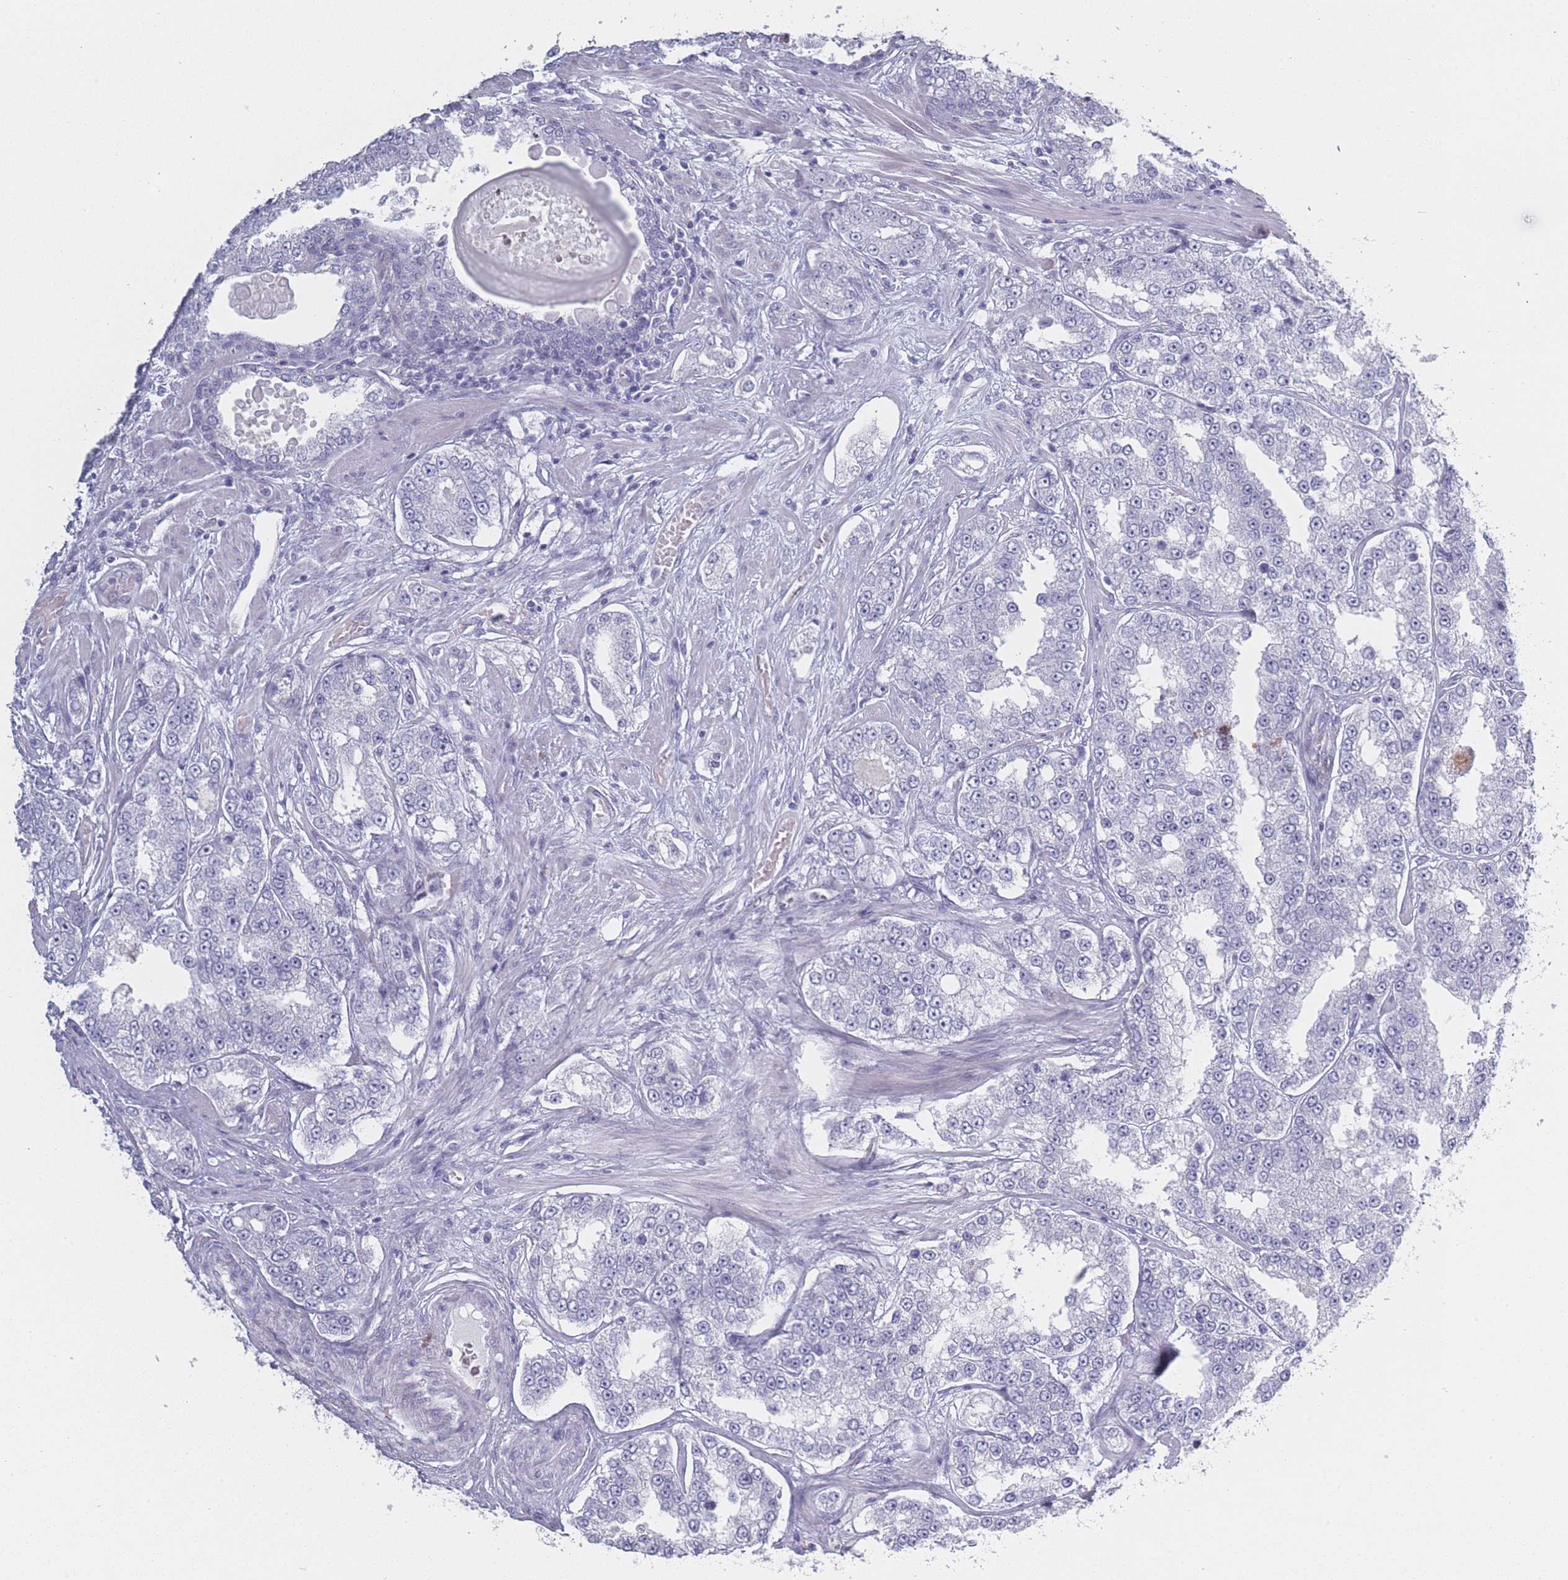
{"staining": {"intensity": "negative", "quantity": "none", "location": "none"}, "tissue": "prostate cancer", "cell_type": "Tumor cells", "image_type": "cancer", "snomed": [{"axis": "morphology", "description": "Normal tissue, NOS"}, {"axis": "morphology", "description": "Adenocarcinoma, High grade"}, {"axis": "topography", "description": "Prostate"}], "caption": "DAB (3,3'-diaminobenzidine) immunohistochemical staining of human high-grade adenocarcinoma (prostate) displays no significant positivity in tumor cells.", "gene": "ROS1", "patient": {"sex": "male", "age": 83}}